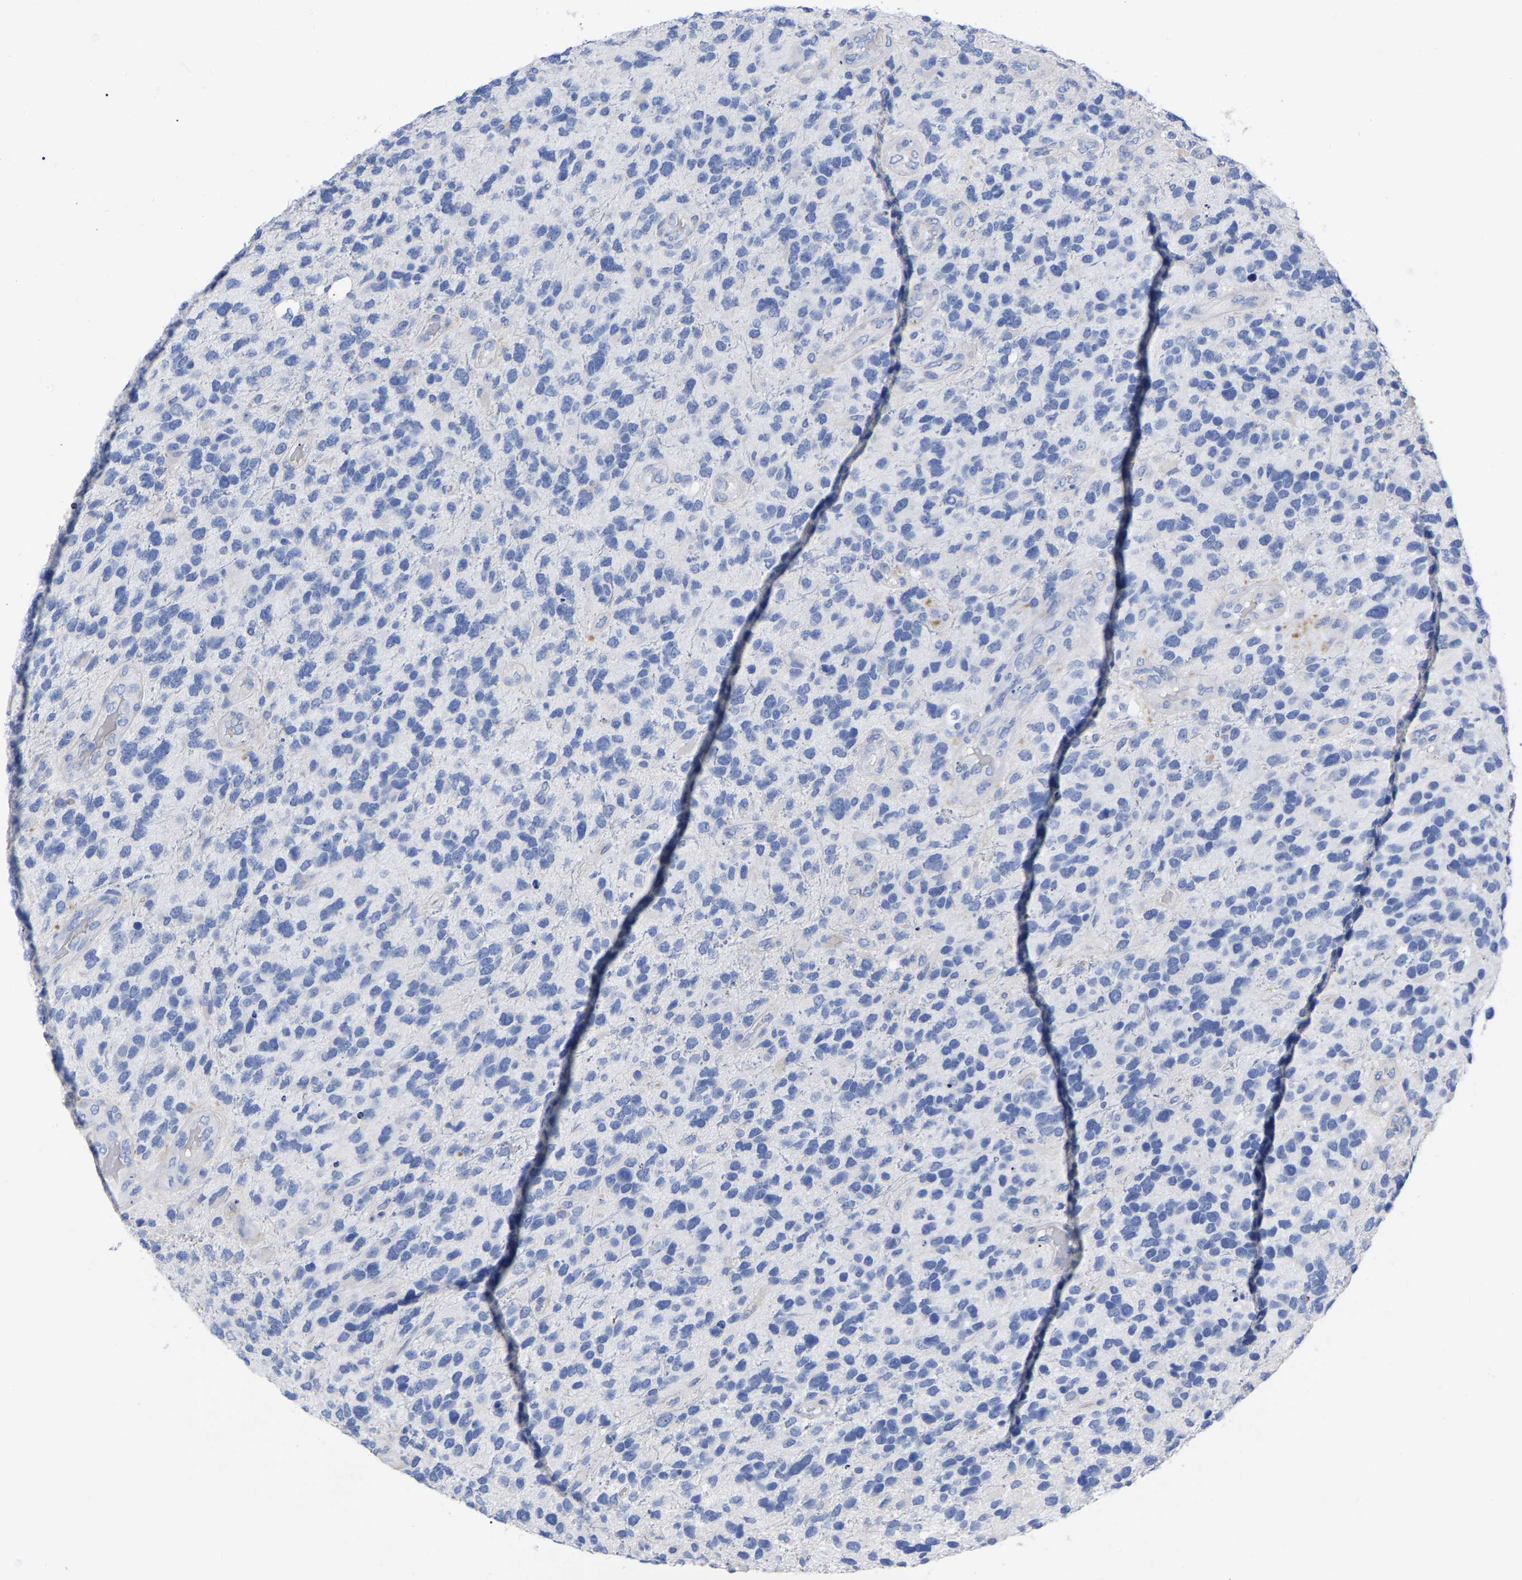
{"staining": {"intensity": "negative", "quantity": "none", "location": "none"}, "tissue": "glioma", "cell_type": "Tumor cells", "image_type": "cancer", "snomed": [{"axis": "morphology", "description": "Glioma, malignant, High grade"}, {"axis": "topography", "description": "Brain"}], "caption": "Immunohistochemistry histopathology image of malignant glioma (high-grade) stained for a protein (brown), which displays no expression in tumor cells.", "gene": "GDF3", "patient": {"sex": "female", "age": 58}}